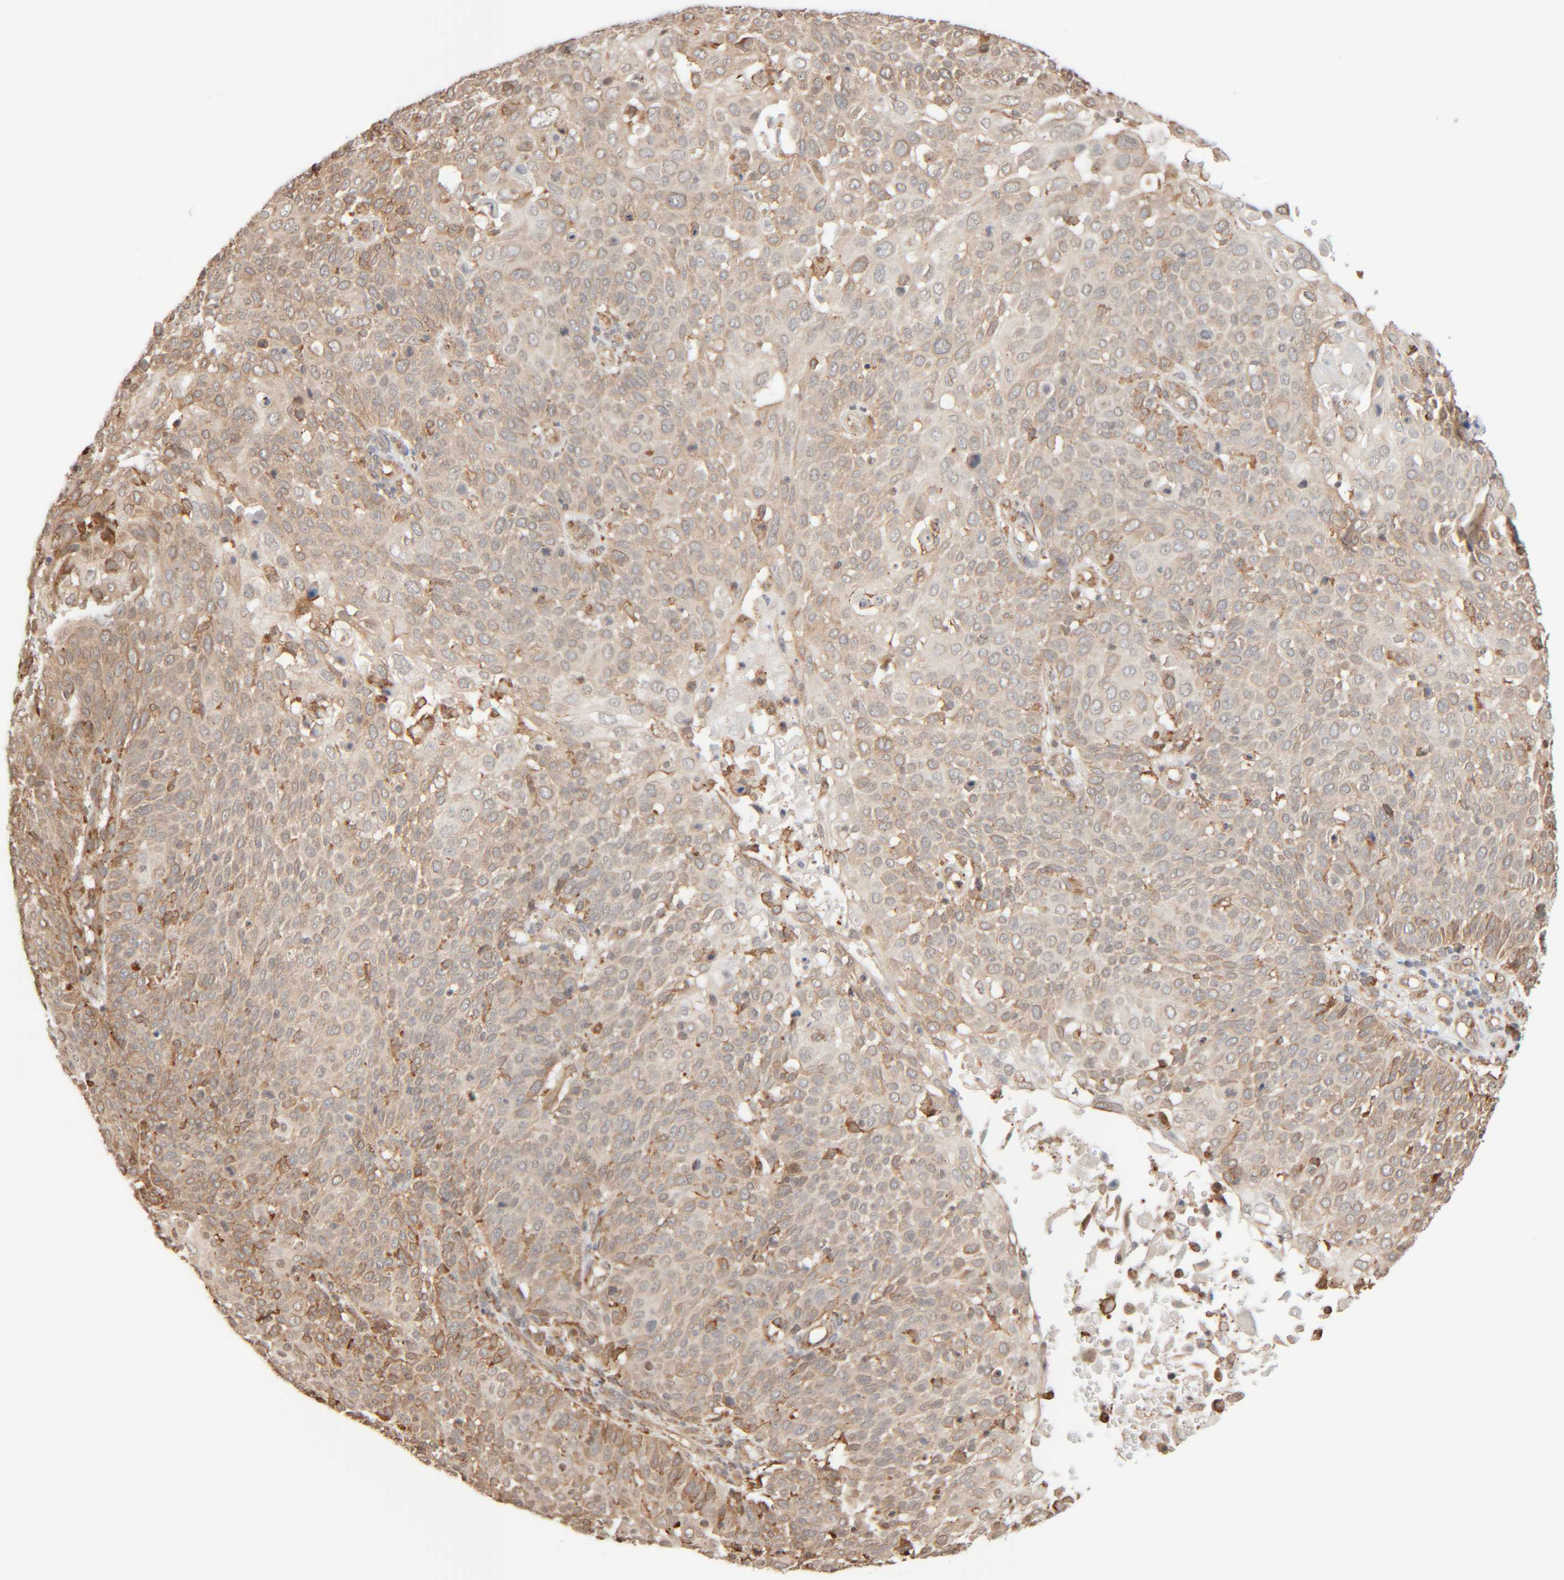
{"staining": {"intensity": "weak", "quantity": "25%-75%", "location": "cytoplasmic/membranous"}, "tissue": "cervical cancer", "cell_type": "Tumor cells", "image_type": "cancer", "snomed": [{"axis": "morphology", "description": "Squamous cell carcinoma, NOS"}, {"axis": "topography", "description": "Cervix"}], "caption": "Tumor cells exhibit low levels of weak cytoplasmic/membranous staining in about 25%-75% of cells in squamous cell carcinoma (cervical). (IHC, brightfield microscopy, high magnification).", "gene": "INTS1", "patient": {"sex": "female", "age": 74}}